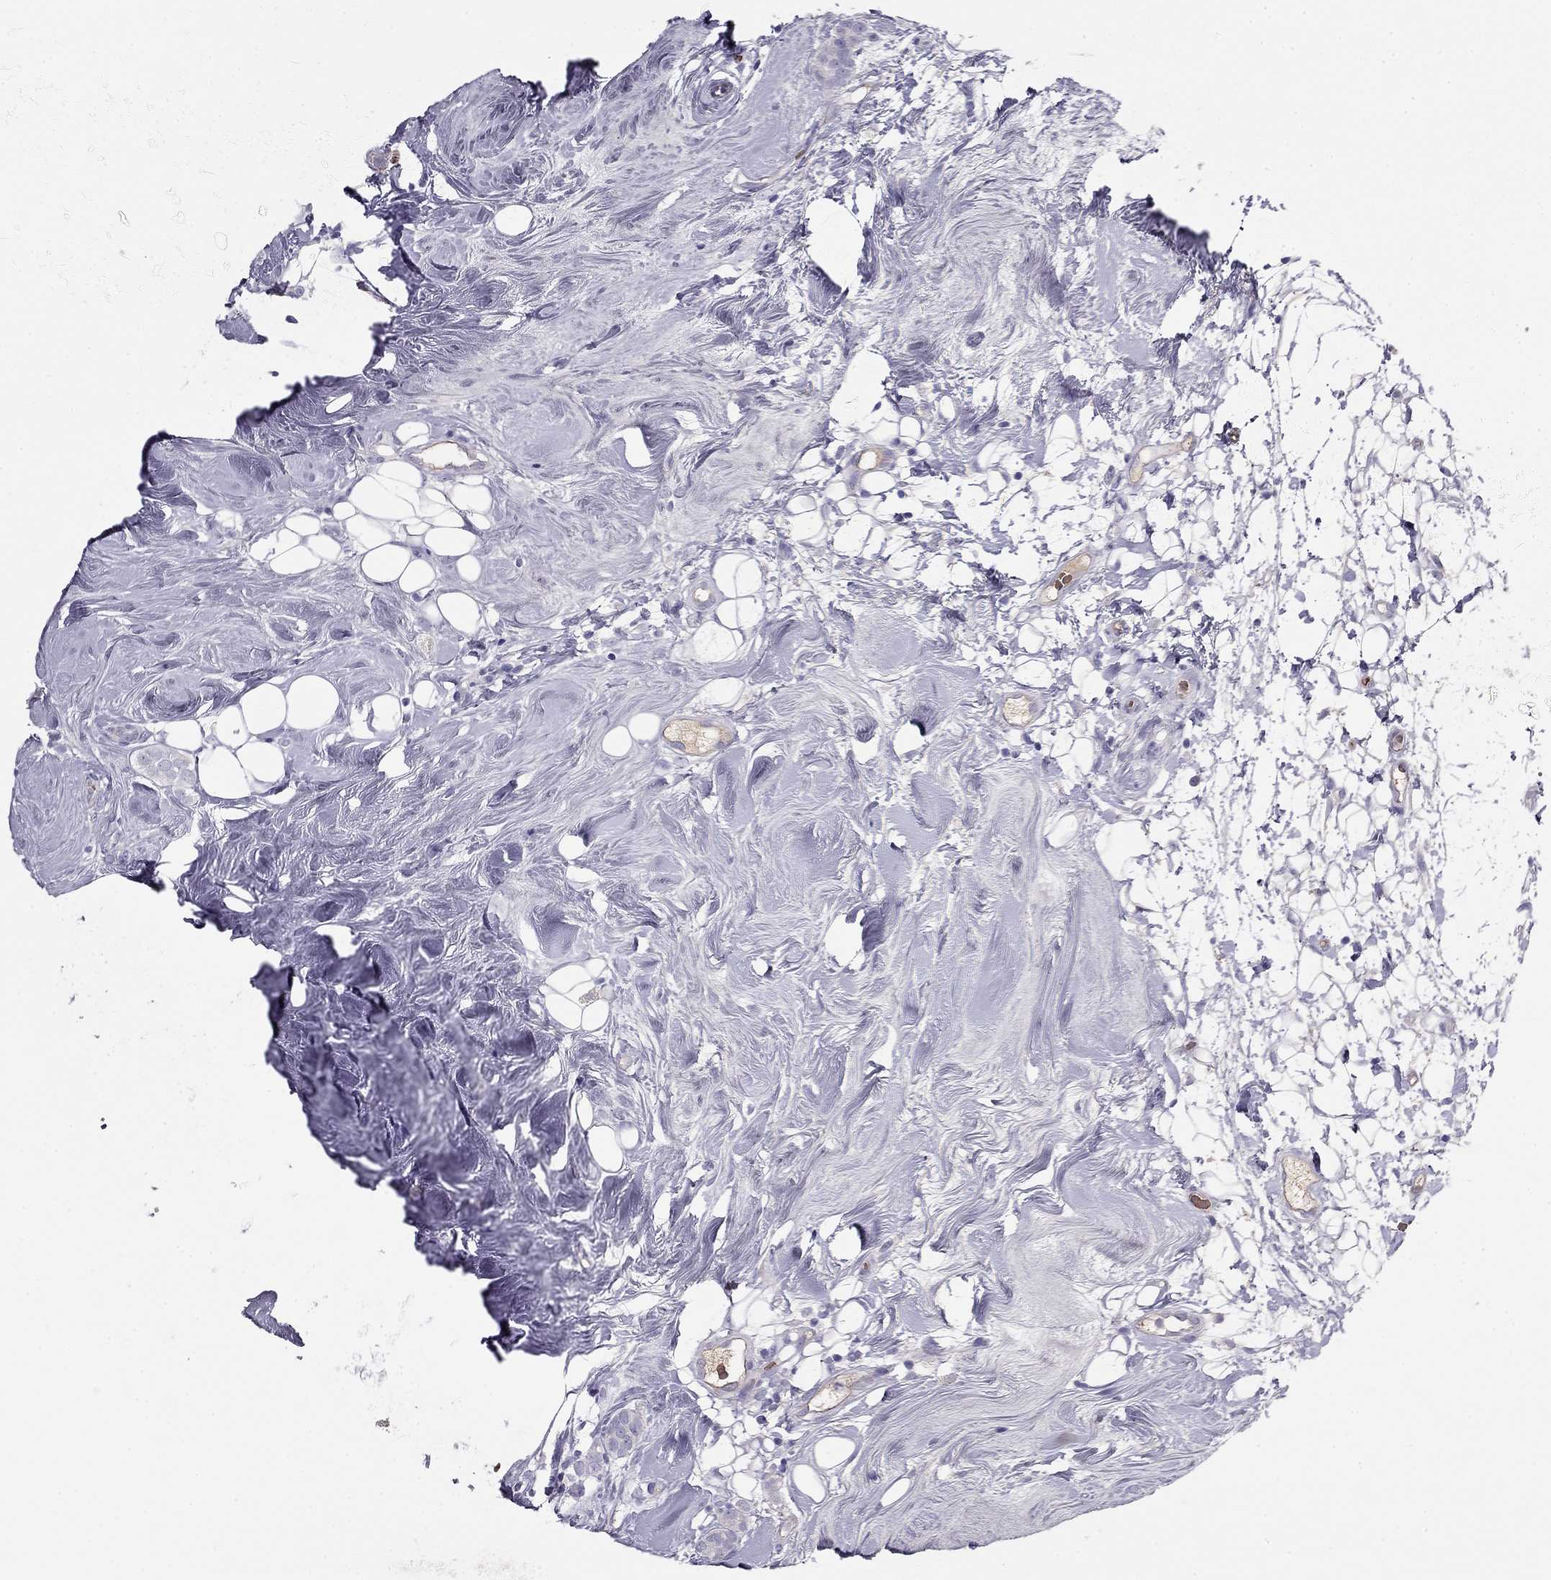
{"staining": {"intensity": "negative", "quantity": "none", "location": "none"}, "tissue": "breast cancer", "cell_type": "Tumor cells", "image_type": "cancer", "snomed": [{"axis": "morphology", "description": "Lobular carcinoma"}, {"axis": "topography", "description": "Breast"}], "caption": "IHC of human breast cancer (lobular carcinoma) shows no staining in tumor cells.", "gene": "RHD", "patient": {"sex": "female", "age": 49}}